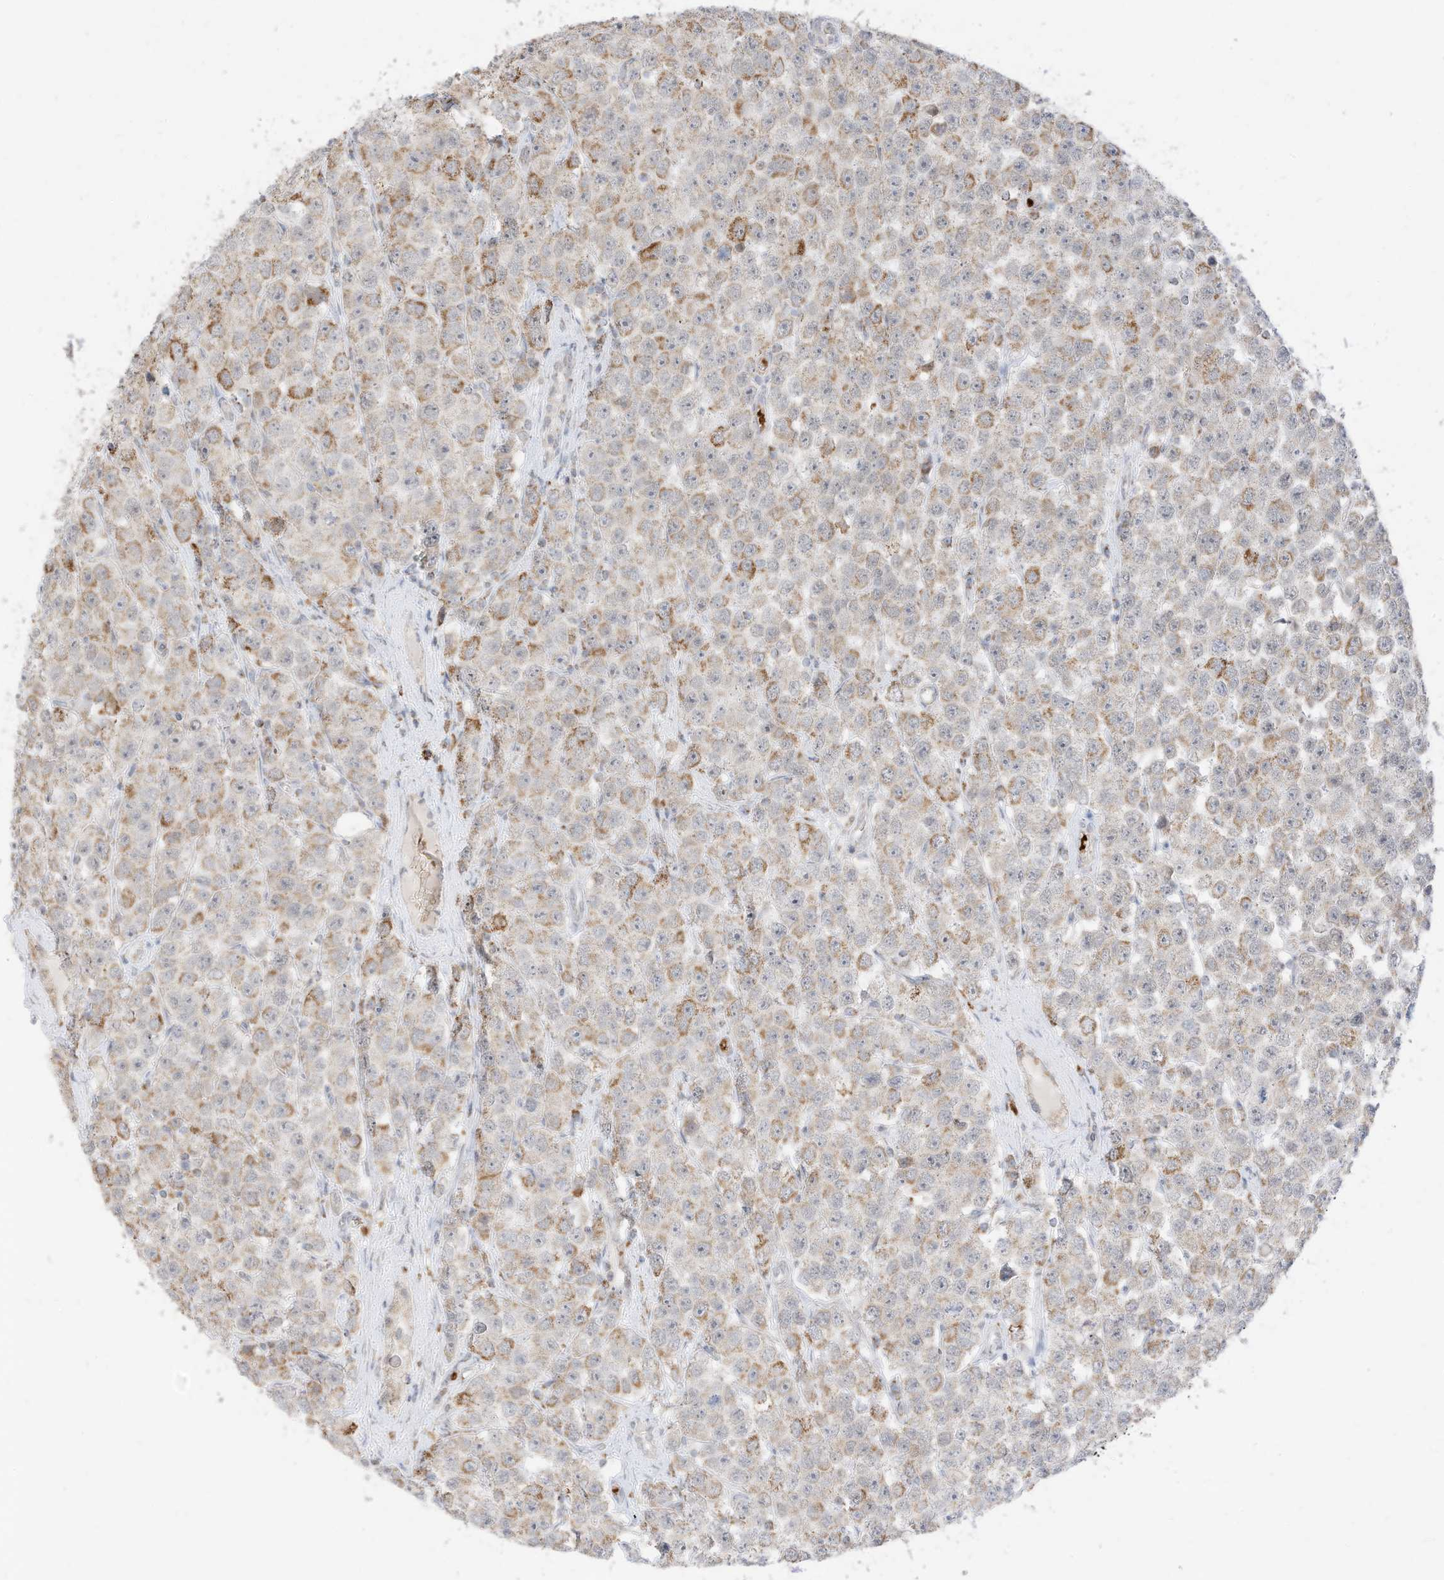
{"staining": {"intensity": "moderate", "quantity": "25%-75%", "location": "cytoplasmic/membranous"}, "tissue": "testis cancer", "cell_type": "Tumor cells", "image_type": "cancer", "snomed": [{"axis": "morphology", "description": "Seminoma, NOS"}, {"axis": "topography", "description": "Testis"}], "caption": "Brown immunohistochemical staining in human seminoma (testis) demonstrates moderate cytoplasmic/membranous staining in about 25%-75% of tumor cells. The protein is stained brown, and the nuclei are stained in blue (DAB IHC with brightfield microscopy, high magnification).", "gene": "MTUS2", "patient": {"sex": "male", "age": 28}}